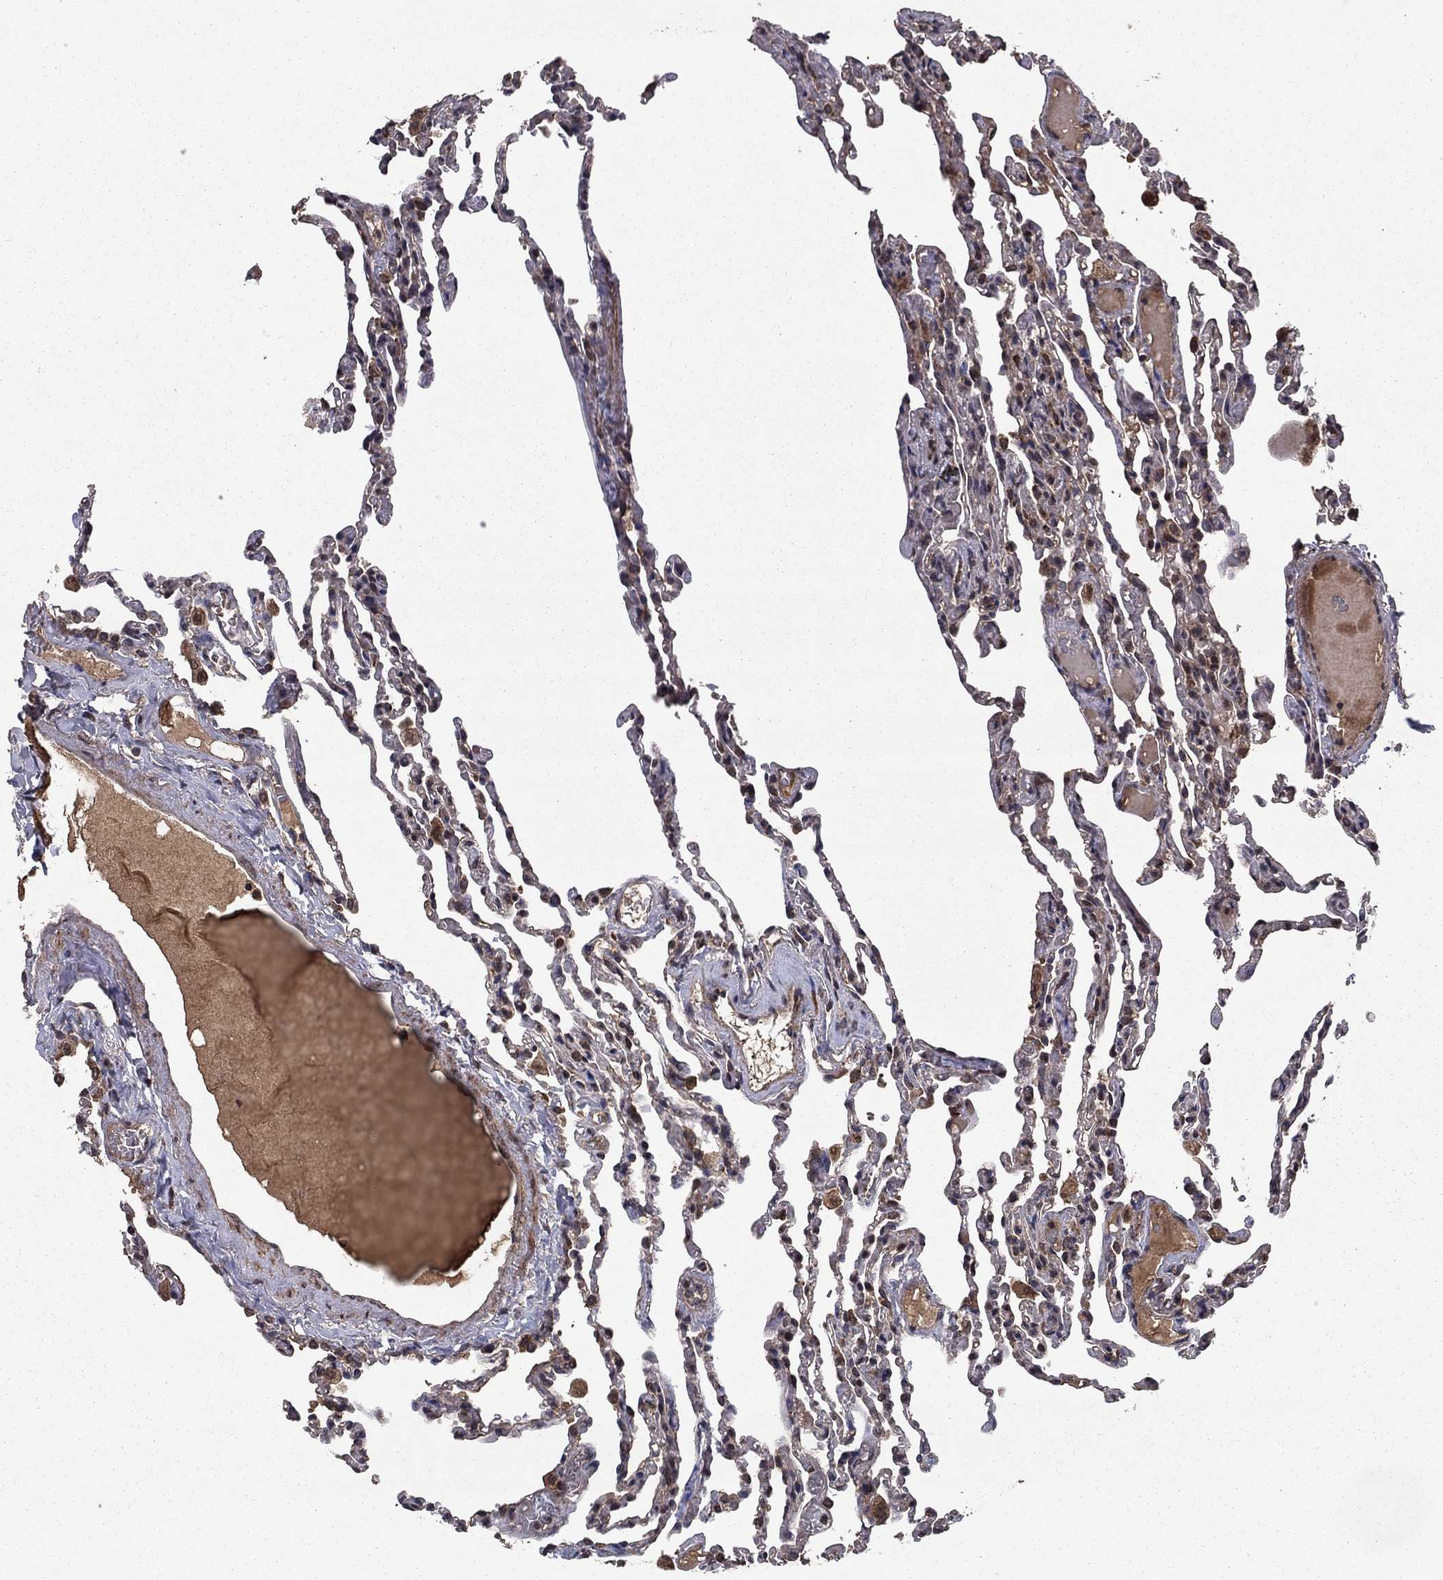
{"staining": {"intensity": "negative", "quantity": "none", "location": "none"}, "tissue": "lung", "cell_type": "Alveolar cells", "image_type": "normal", "snomed": [{"axis": "morphology", "description": "Normal tissue, NOS"}, {"axis": "topography", "description": "Lung"}], "caption": "Immunohistochemical staining of unremarkable human lung reveals no significant positivity in alveolar cells. (Brightfield microscopy of DAB immunohistochemistry at high magnification).", "gene": "DHRS1", "patient": {"sex": "female", "age": 43}}